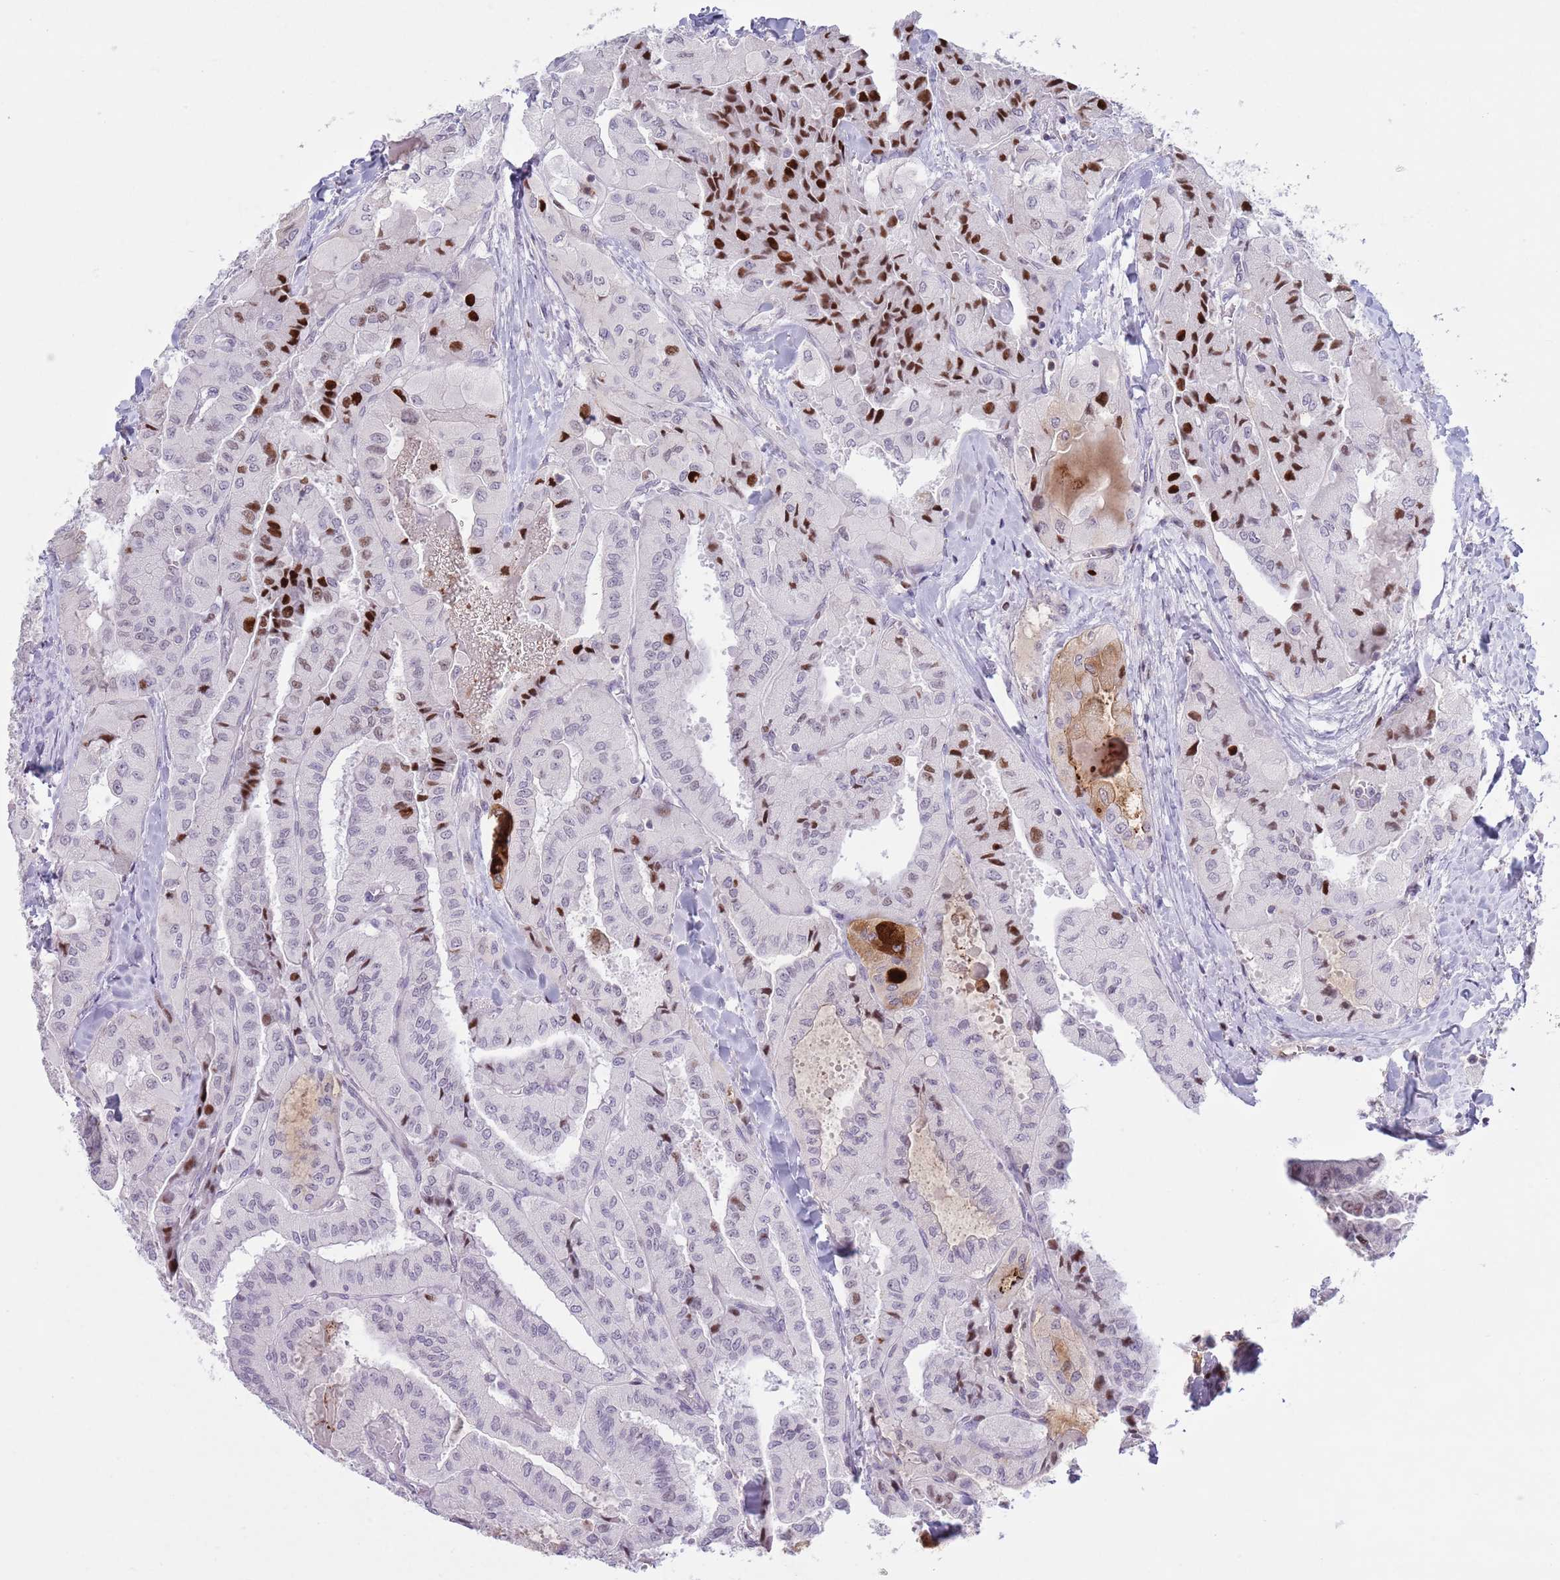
{"staining": {"intensity": "strong", "quantity": "<25%", "location": "nuclear"}, "tissue": "thyroid cancer", "cell_type": "Tumor cells", "image_type": "cancer", "snomed": [{"axis": "morphology", "description": "Normal tissue, NOS"}, {"axis": "morphology", "description": "Papillary adenocarcinoma, NOS"}, {"axis": "topography", "description": "Thyroid gland"}], "caption": "Protein staining shows strong nuclear expression in approximately <25% of tumor cells in thyroid papillary adenocarcinoma.", "gene": "MFSD10", "patient": {"sex": "female", "age": 59}}